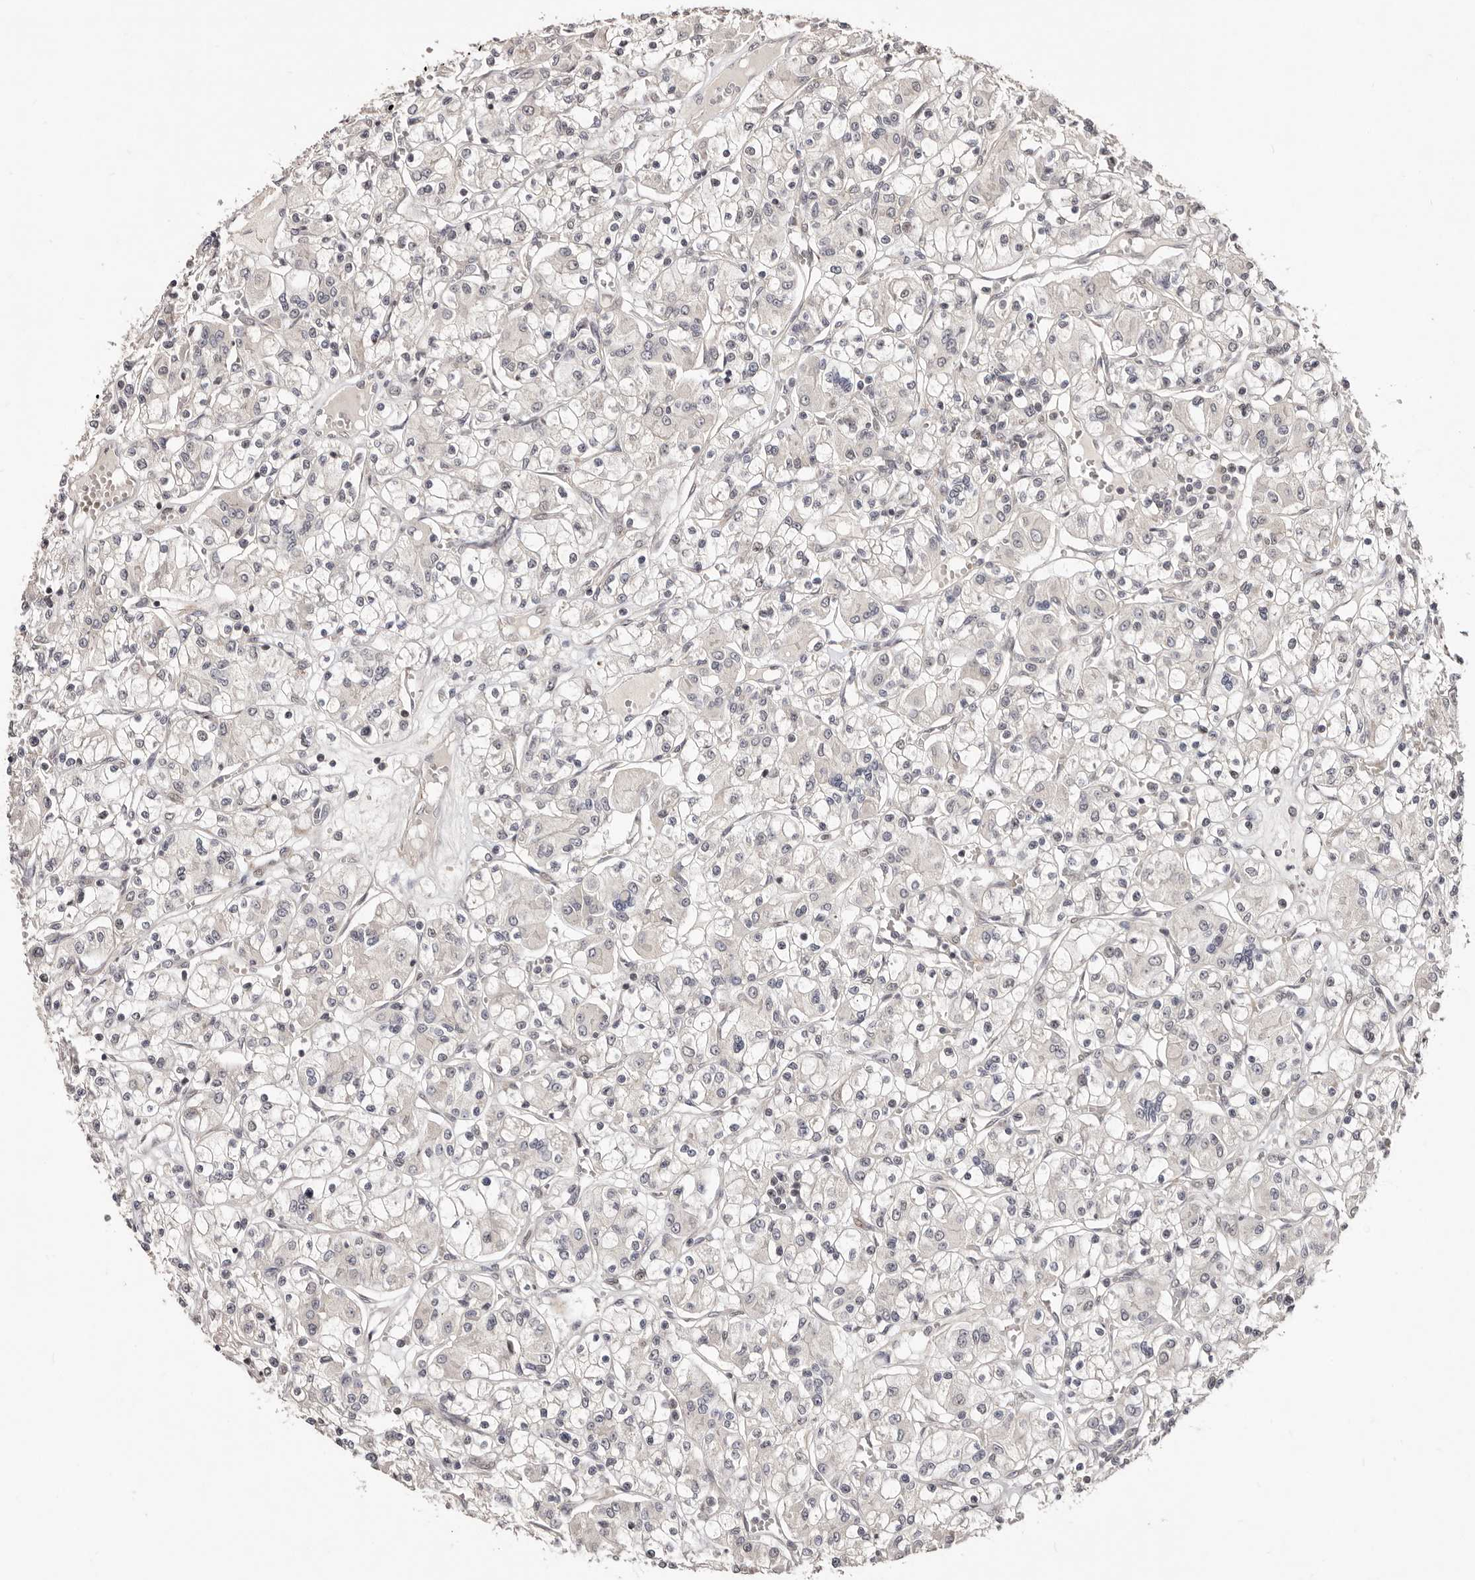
{"staining": {"intensity": "weak", "quantity": "<25%", "location": "nuclear"}, "tissue": "renal cancer", "cell_type": "Tumor cells", "image_type": "cancer", "snomed": [{"axis": "morphology", "description": "Adenocarcinoma, NOS"}, {"axis": "topography", "description": "Kidney"}], "caption": "Immunohistochemistry (IHC) histopathology image of neoplastic tissue: human adenocarcinoma (renal) stained with DAB reveals no significant protein positivity in tumor cells.", "gene": "SRCAP", "patient": {"sex": "female", "age": 59}}